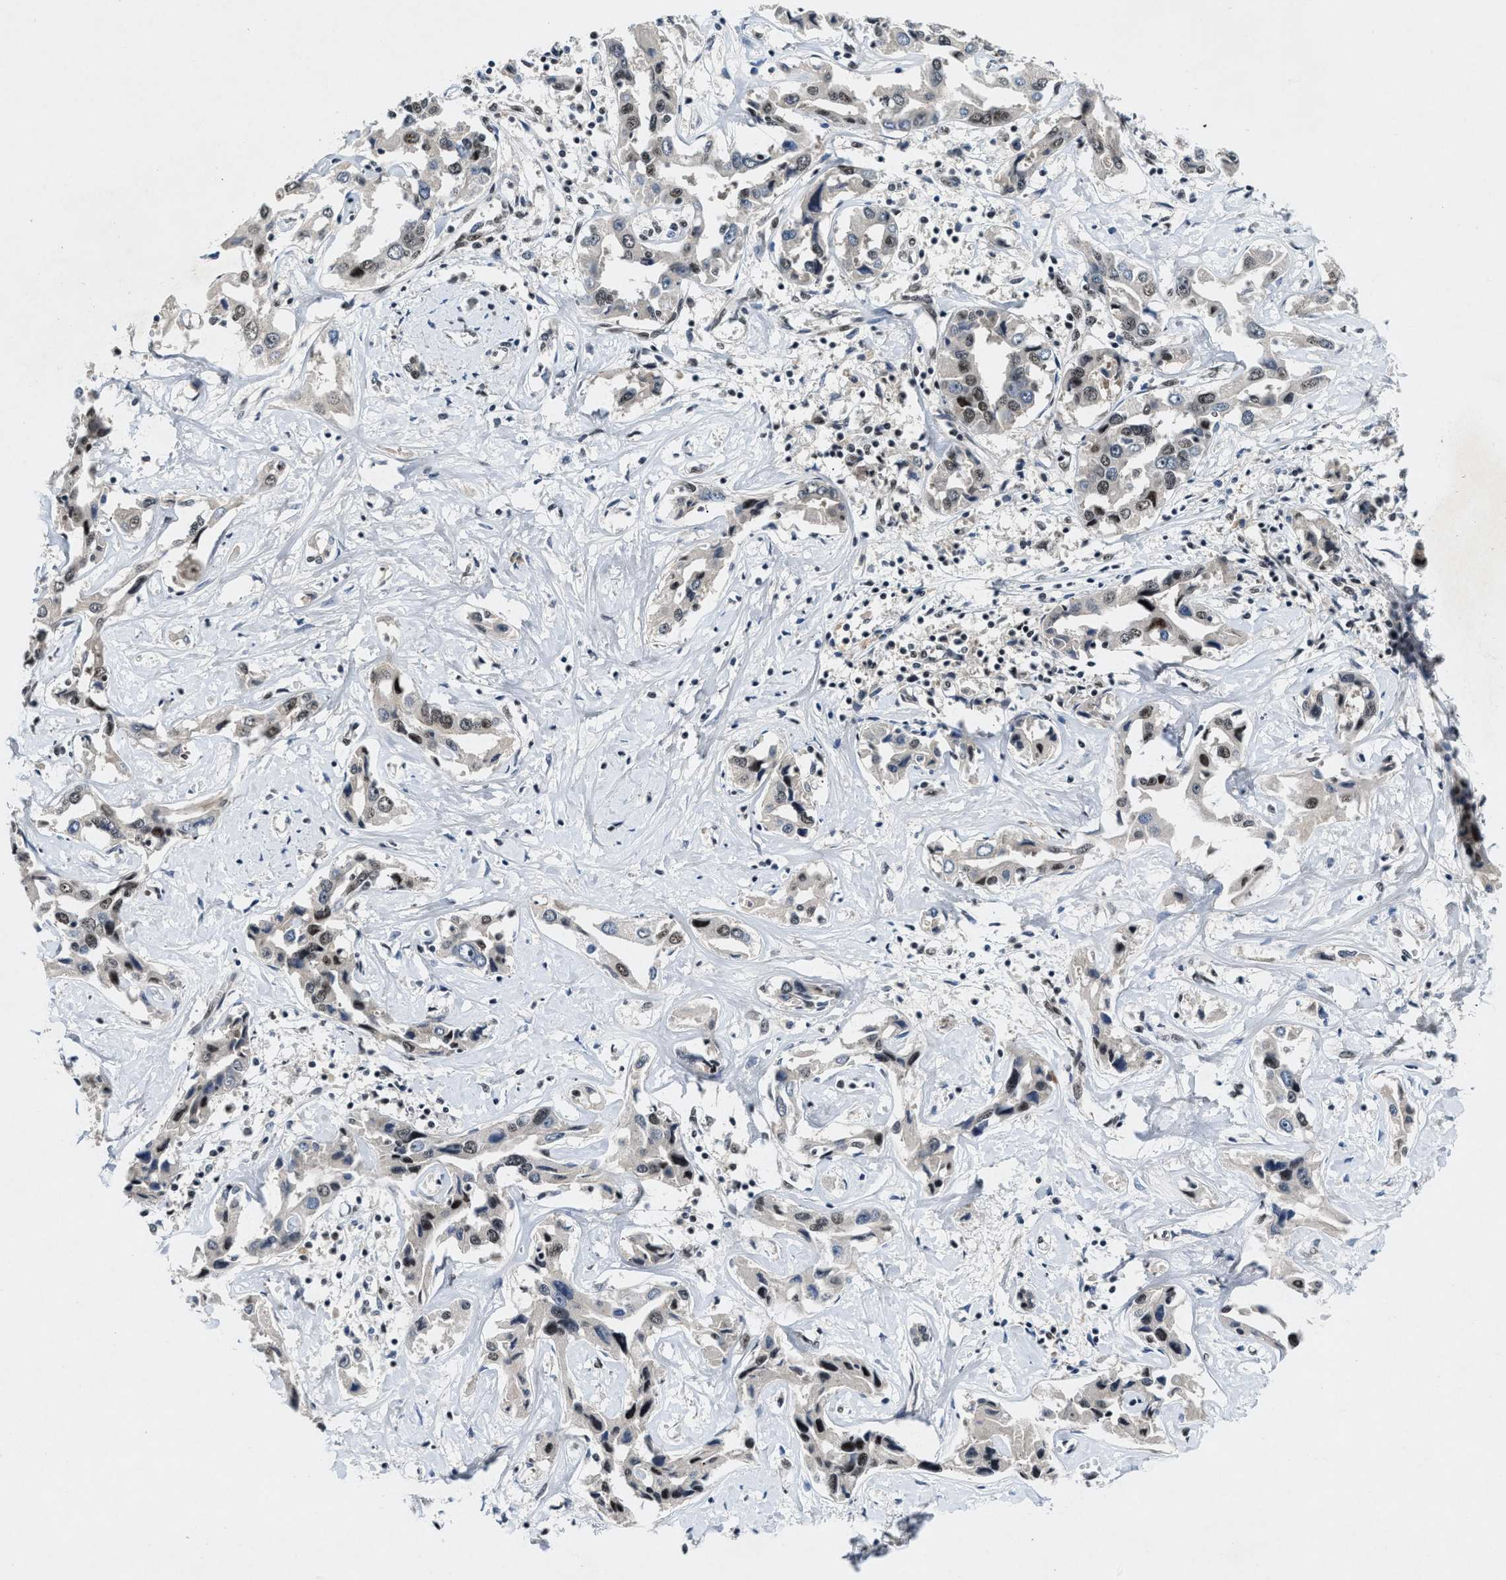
{"staining": {"intensity": "moderate", "quantity": "<25%", "location": "nuclear"}, "tissue": "liver cancer", "cell_type": "Tumor cells", "image_type": "cancer", "snomed": [{"axis": "morphology", "description": "Cholangiocarcinoma"}, {"axis": "topography", "description": "Liver"}], "caption": "Liver cholangiocarcinoma stained with a protein marker shows moderate staining in tumor cells.", "gene": "NCOA1", "patient": {"sex": "male", "age": 59}}